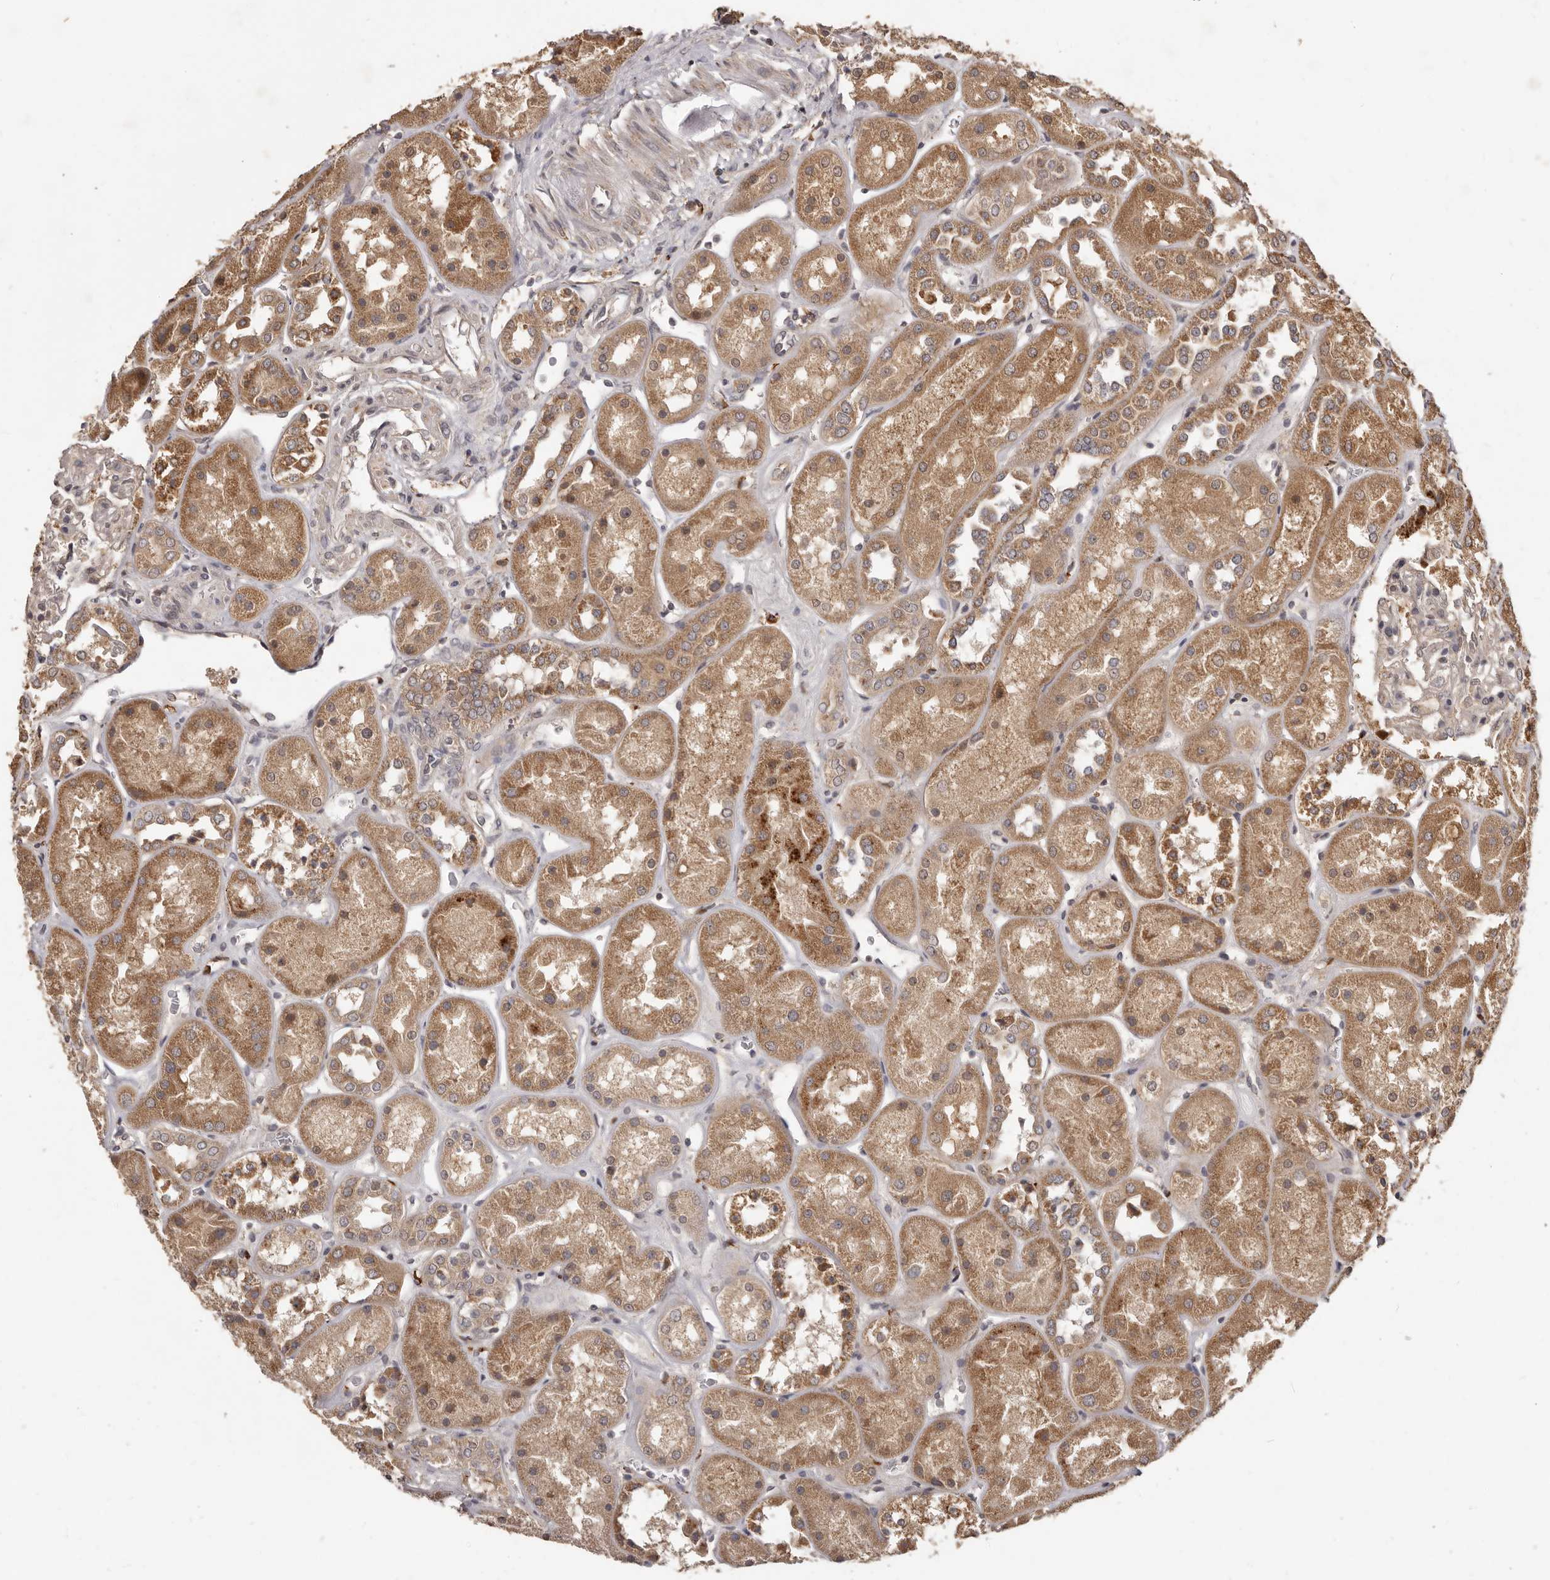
{"staining": {"intensity": "negative", "quantity": "none", "location": "none"}, "tissue": "kidney", "cell_type": "Cells in glomeruli", "image_type": "normal", "snomed": [{"axis": "morphology", "description": "Normal tissue, NOS"}, {"axis": "topography", "description": "Kidney"}], "caption": "IHC histopathology image of normal kidney: kidney stained with DAB demonstrates no significant protein expression in cells in glomeruli. Nuclei are stained in blue.", "gene": "MTO1", "patient": {"sex": "male", "age": 70}}